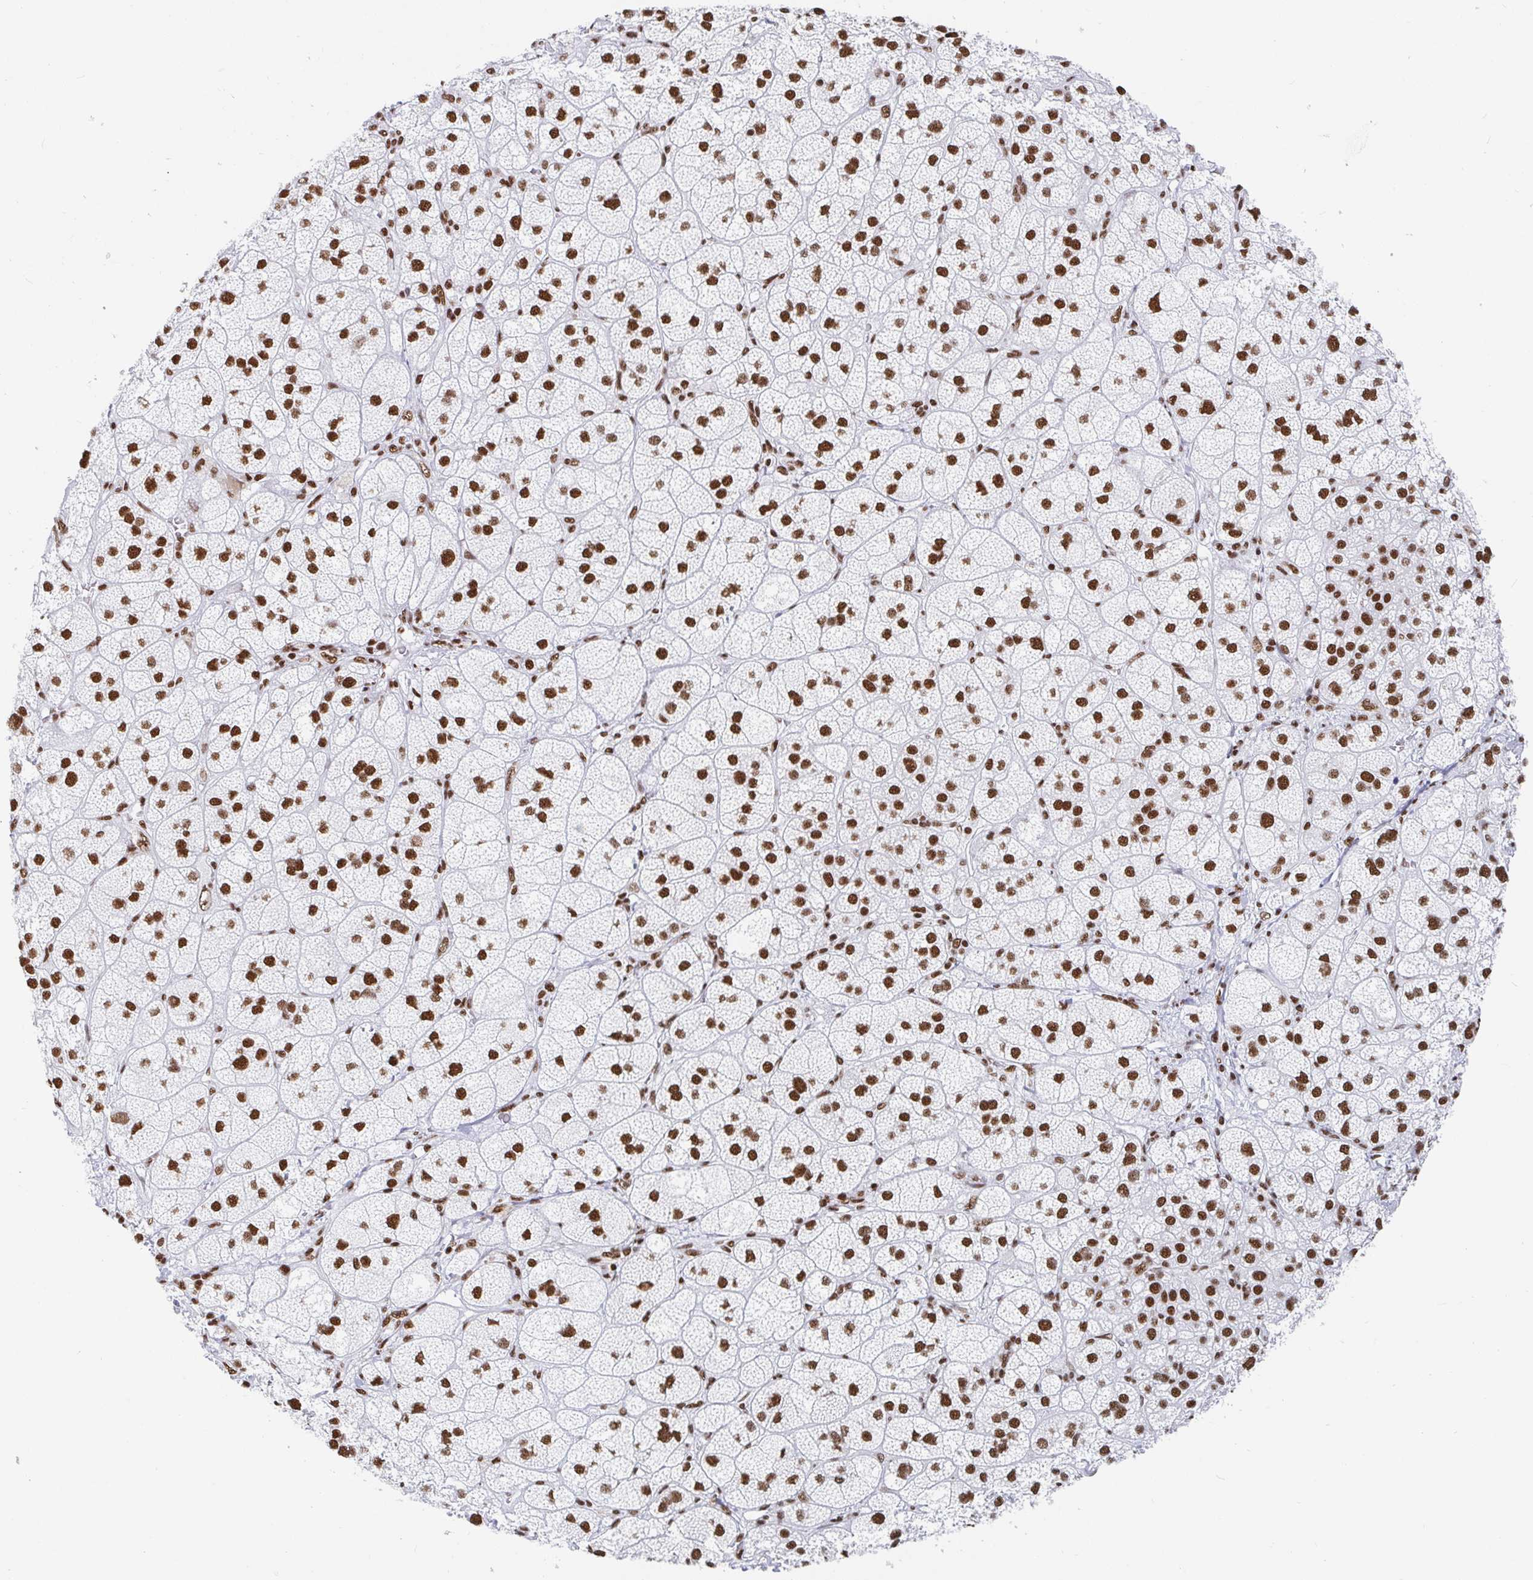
{"staining": {"intensity": "strong", "quantity": ">75%", "location": "nuclear"}, "tissue": "adrenal gland", "cell_type": "Glandular cells", "image_type": "normal", "snomed": [{"axis": "morphology", "description": "Normal tissue, NOS"}, {"axis": "topography", "description": "Adrenal gland"}], "caption": "The immunohistochemical stain shows strong nuclear staining in glandular cells of normal adrenal gland. (DAB IHC, brown staining for protein, blue staining for nuclei).", "gene": "EWSR1", "patient": {"sex": "female", "age": 60}}